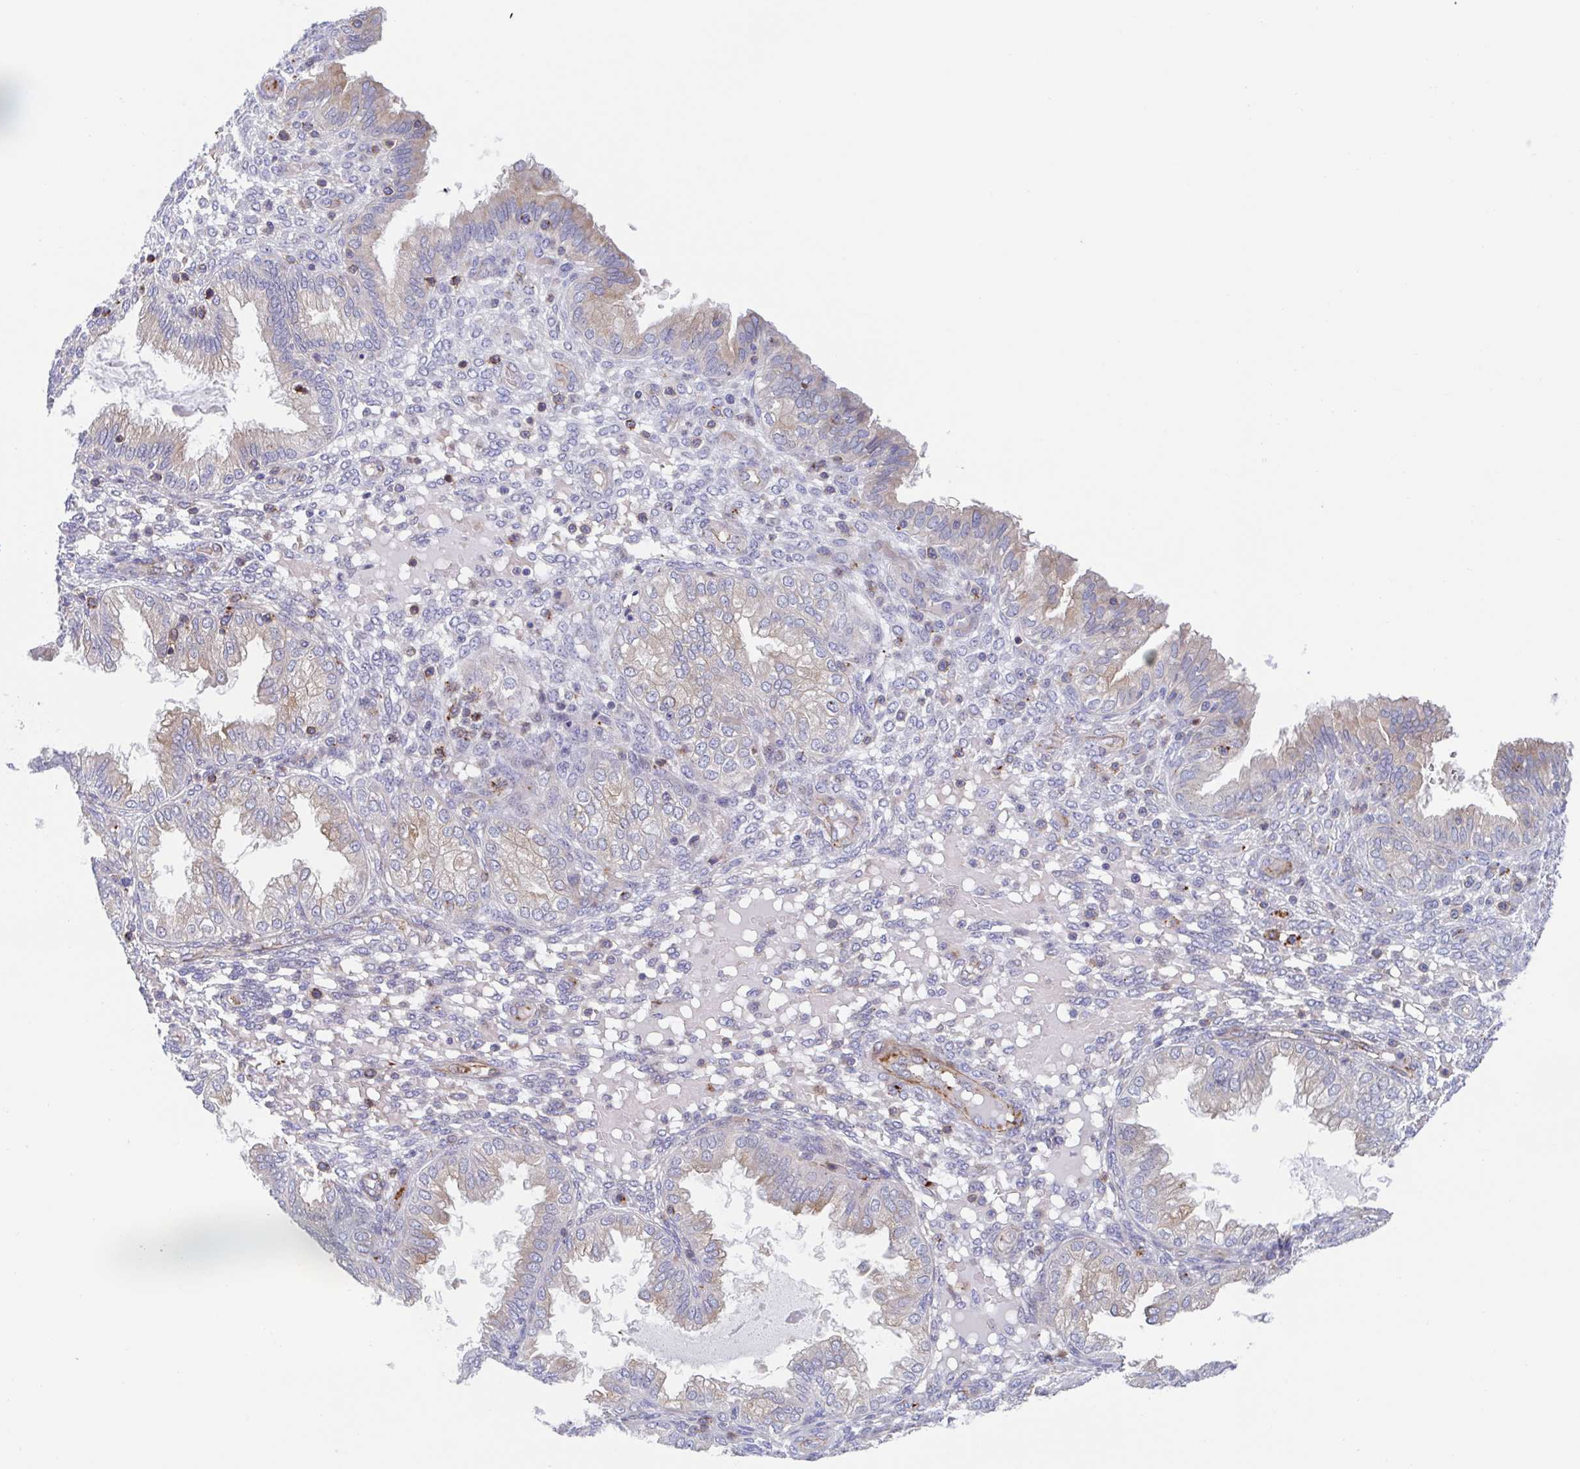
{"staining": {"intensity": "negative", "quantity": "none", "location": "none"}, "tissue": "endometrium", "cell_type": "Cells in endometrial stroma", "image_type": "normal", "snomed": [{"axis": "morphology", "description": "Normal tissue, NOS"}, {"axis": "topography", "description": "Endometrium"}], "caption": "This is an immunohistochemistry micrograph of benign endometrium. There is no expression in cells in endometrial stroma.", "gene": "KLC3", "patient": {"sex": "female", "age": 33}}